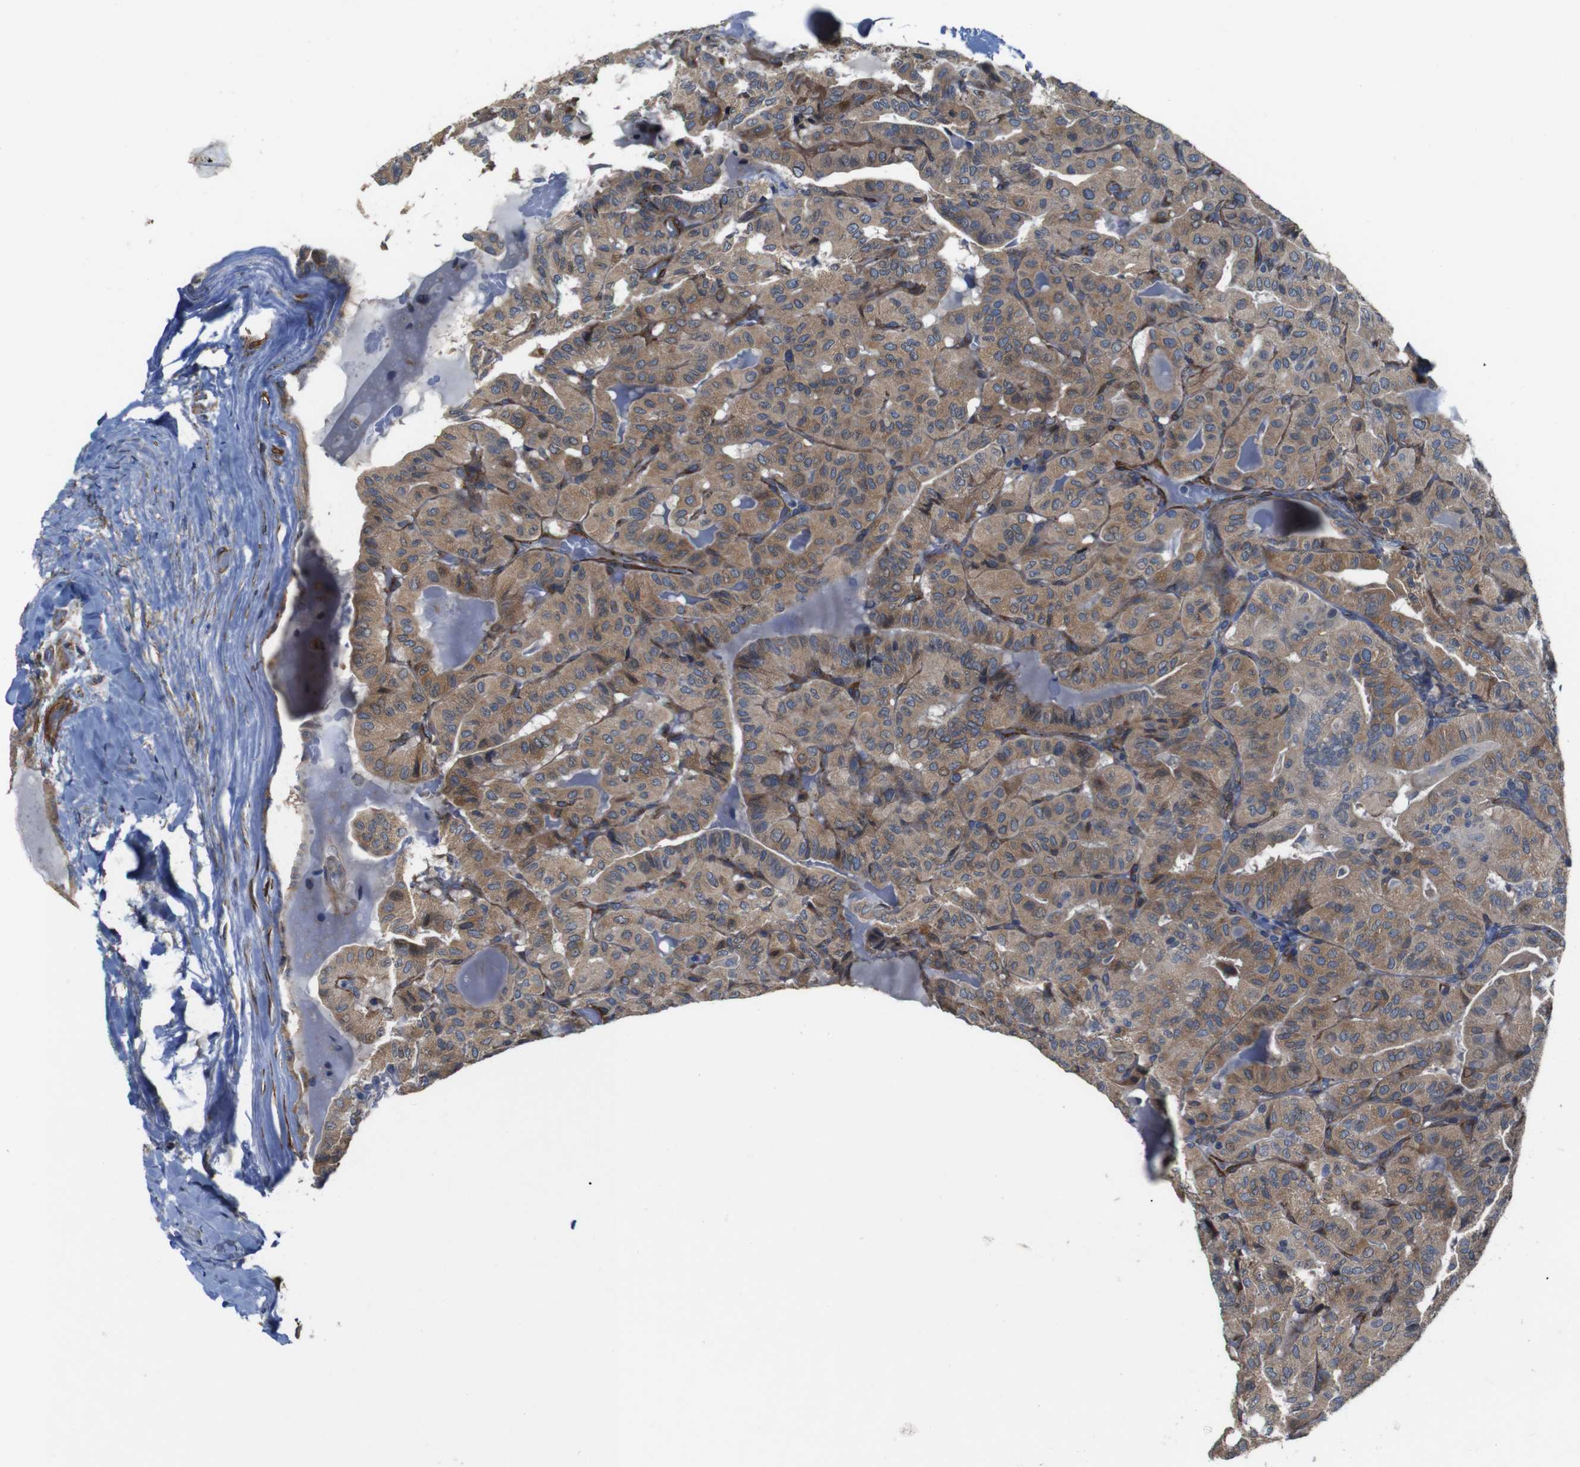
{"staining": {"intensity": "moderate", "quantity": "25%-75%", "location": "cytoplasmic/membranous"}, "tissue": "thyroid cancer", "cell_type": "Tumor cells", "image_type": "cancer", "snomed": [{"axis": "morphology", "description": "Papillary adenocarcinoma, NOS"}, {"axis": "topography", "description": "Thyroid gland"}], "caption": "The micrograph reveals staining of thyroid cancer (papillary adenocarcinoma), revealing moderate cytoplasmic/membranous protein expression (brown color) within tumor cells.", "gene": "GGT7", "patient": {"sex": "male", "age": 77}}